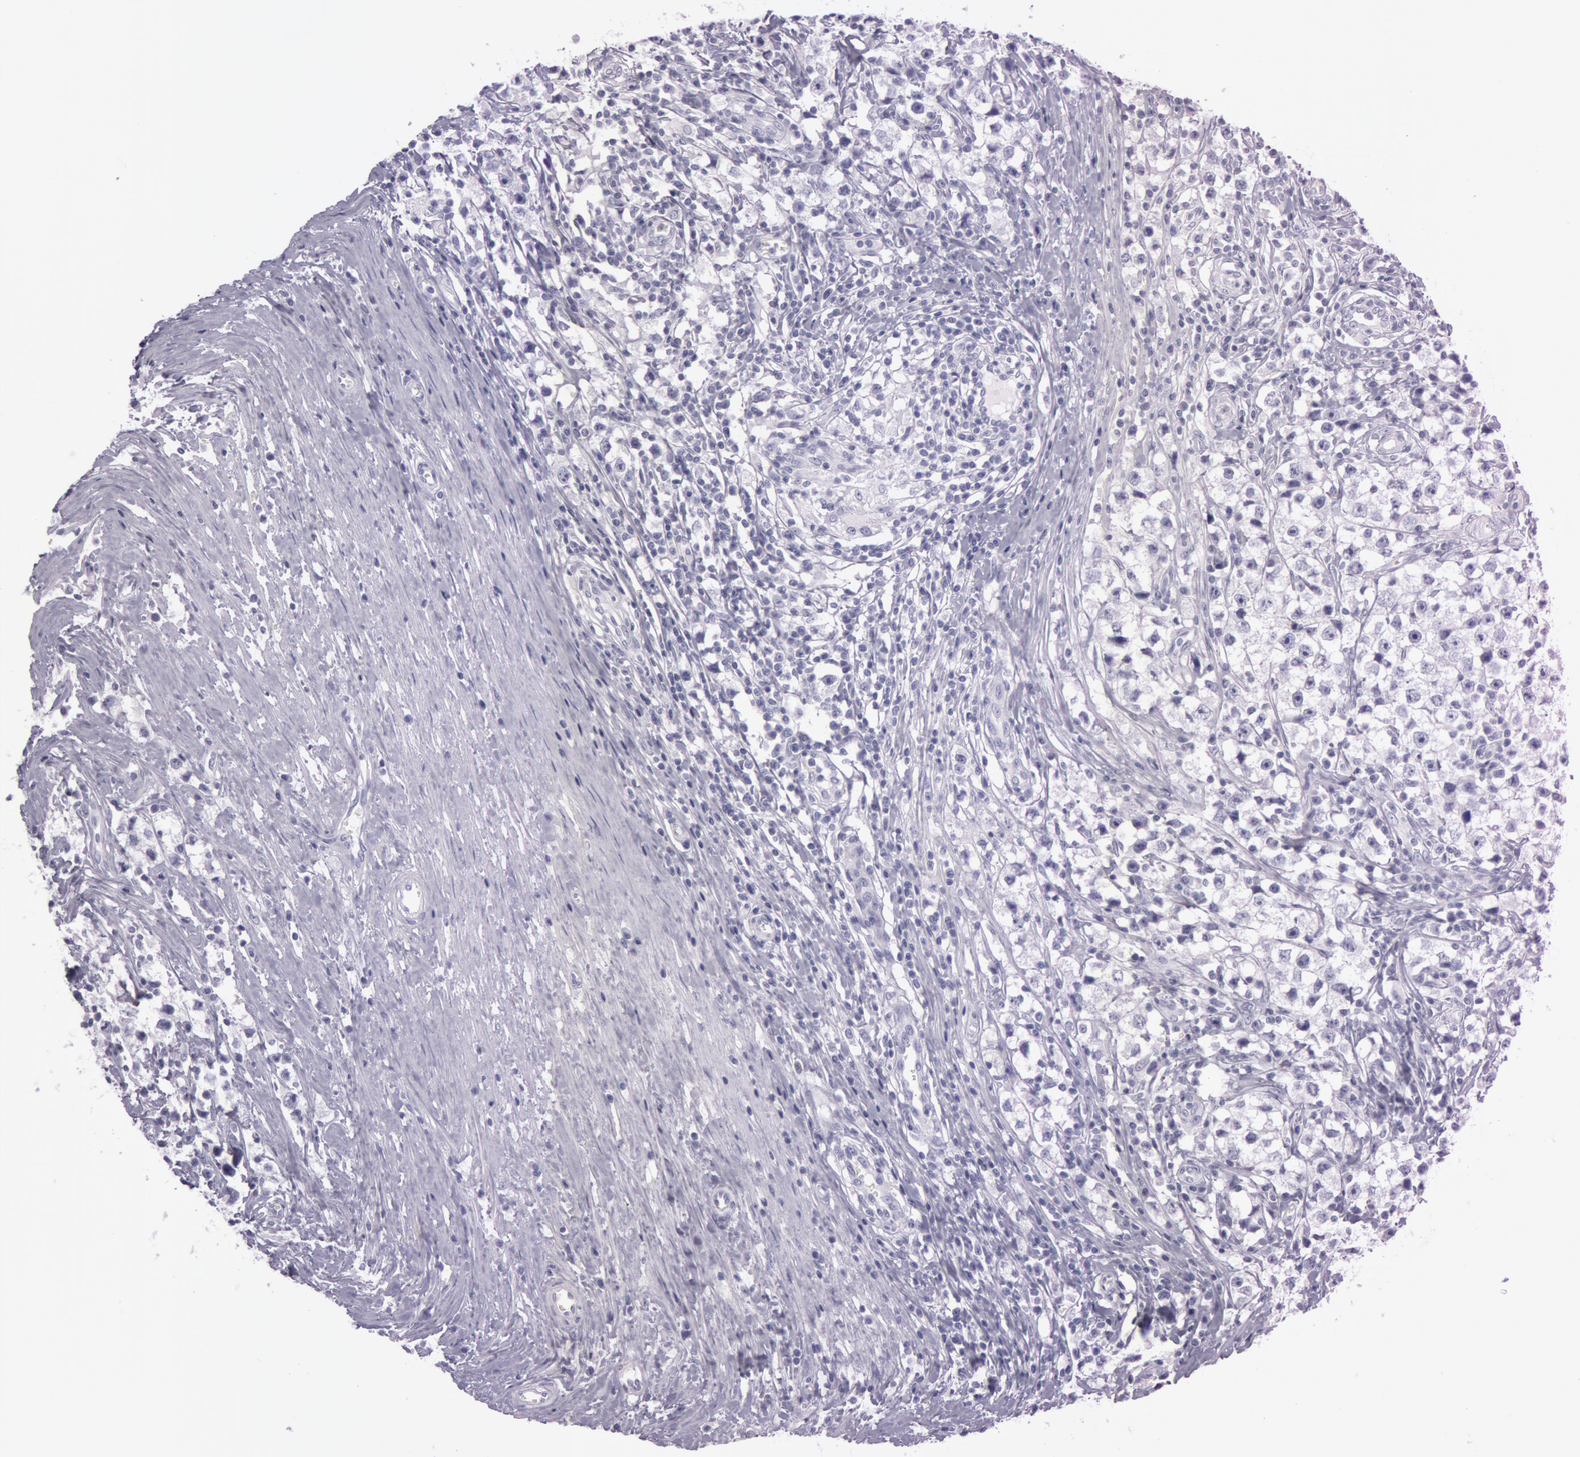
{"staining": {"intensity": "negative", "quantity": "none", "location": "none"}, "tissue": "testis cancer", "cell_type": "Tumor cells", "image_type": "cancer", "snomed": [{"axis": "morphology", "description": "Seminoma, NOS"}, {"axis": "topography", "description": "Testis"}], "caption": "A high-resolution photomicrograph shows immunohistochemistry (IHC) staining of testis cancer, which demonstrates no significant positivity in tumor cells.", "gene": "S100A7", "patient": {"sex": "male", "age": 35}}